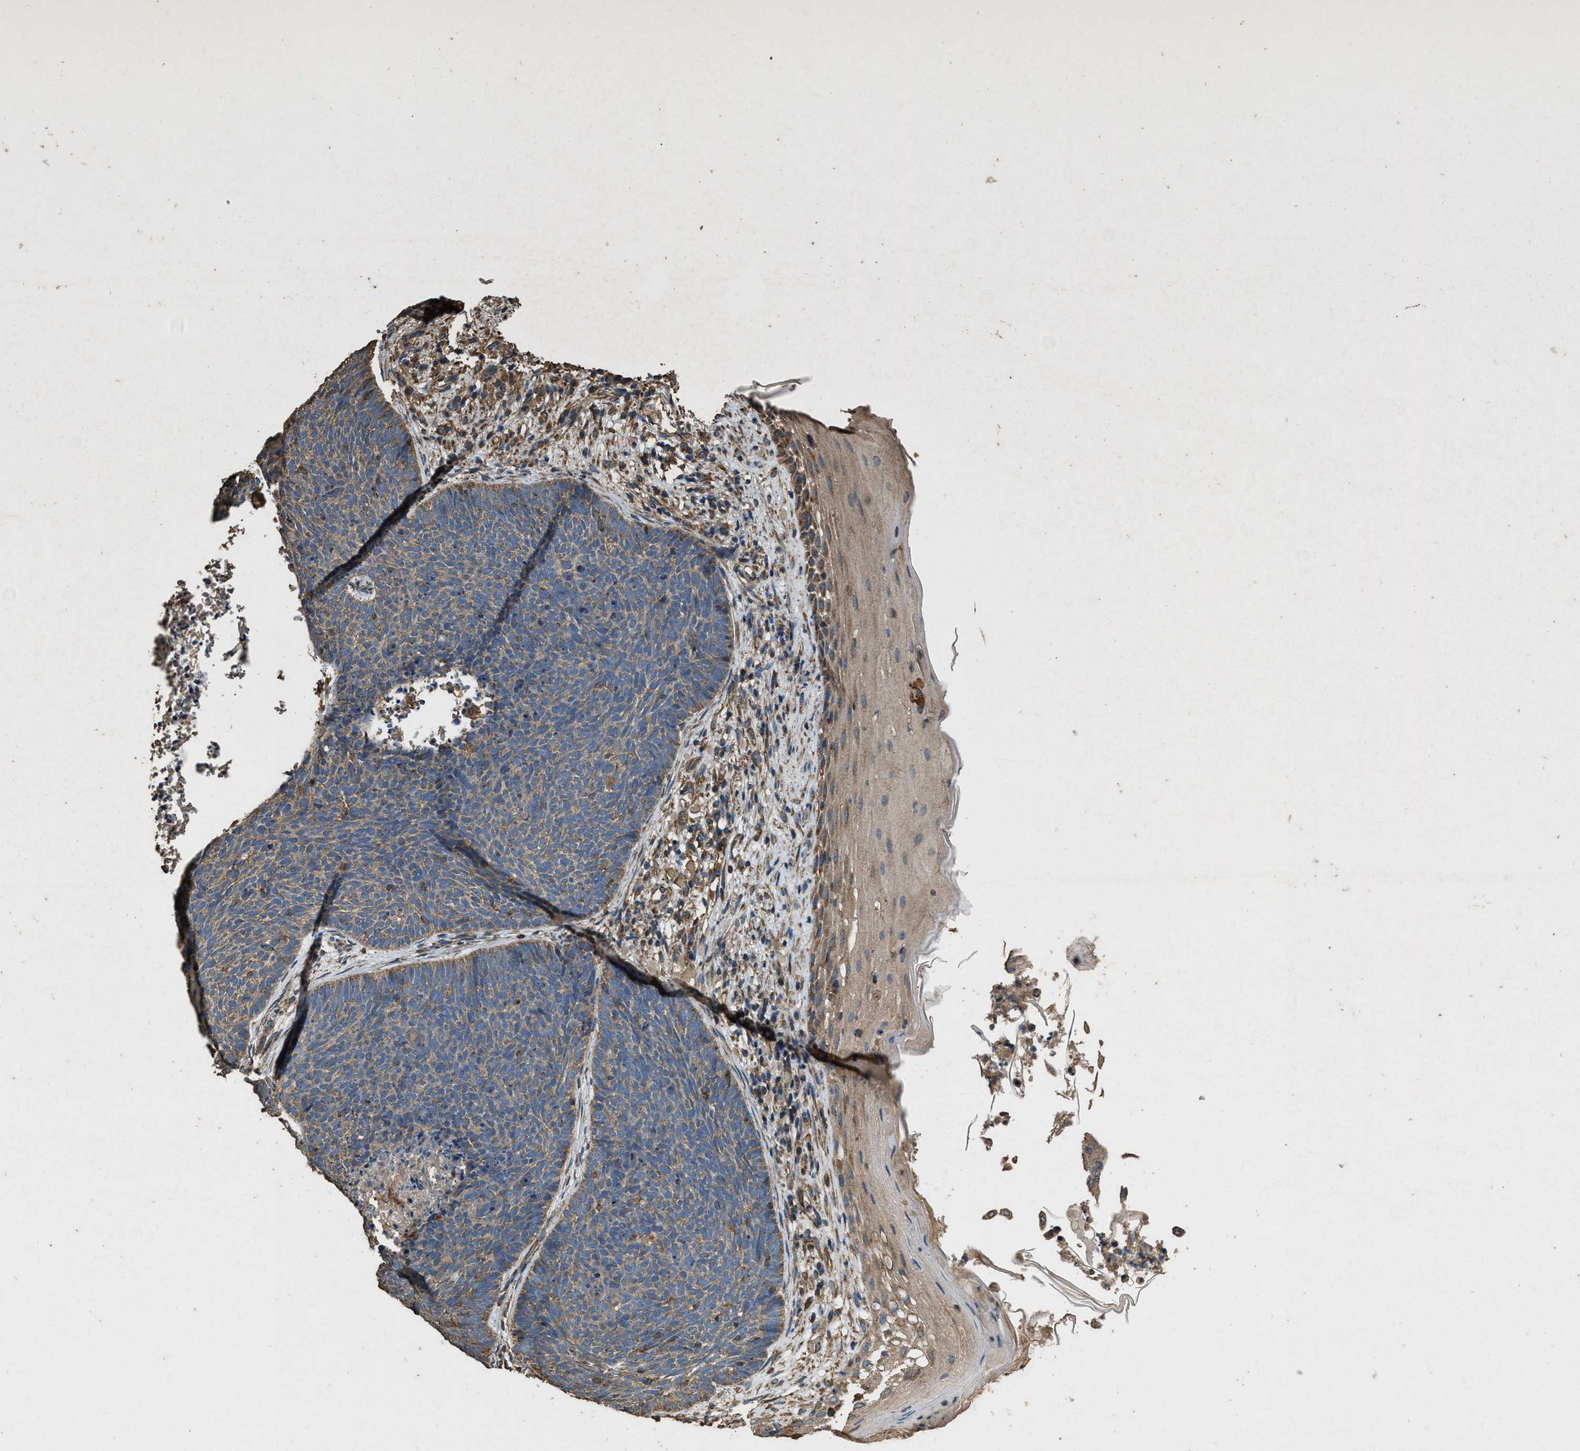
{"staining": {"intensity": "moderate", "quantity": ">75%", "location": "cytoplasmic/membranous"}, "tissue": "skin cancer", "cell_type": "Tumor cells", "image_type": "cancer", "snomed": [{"axis": "morphology", "description": "Basal cell carcinoma"}, {"axis": "topography", "description": "Skin"}], "caption": "Protein expression analysis of basal cell carcinoma (skin) demonstrates moderate cytoplasmic/membranous positivity in approximately >75% of tumor cells.", "gene": "CYRIA", "patient": {"sex": "female", "age": 70}}